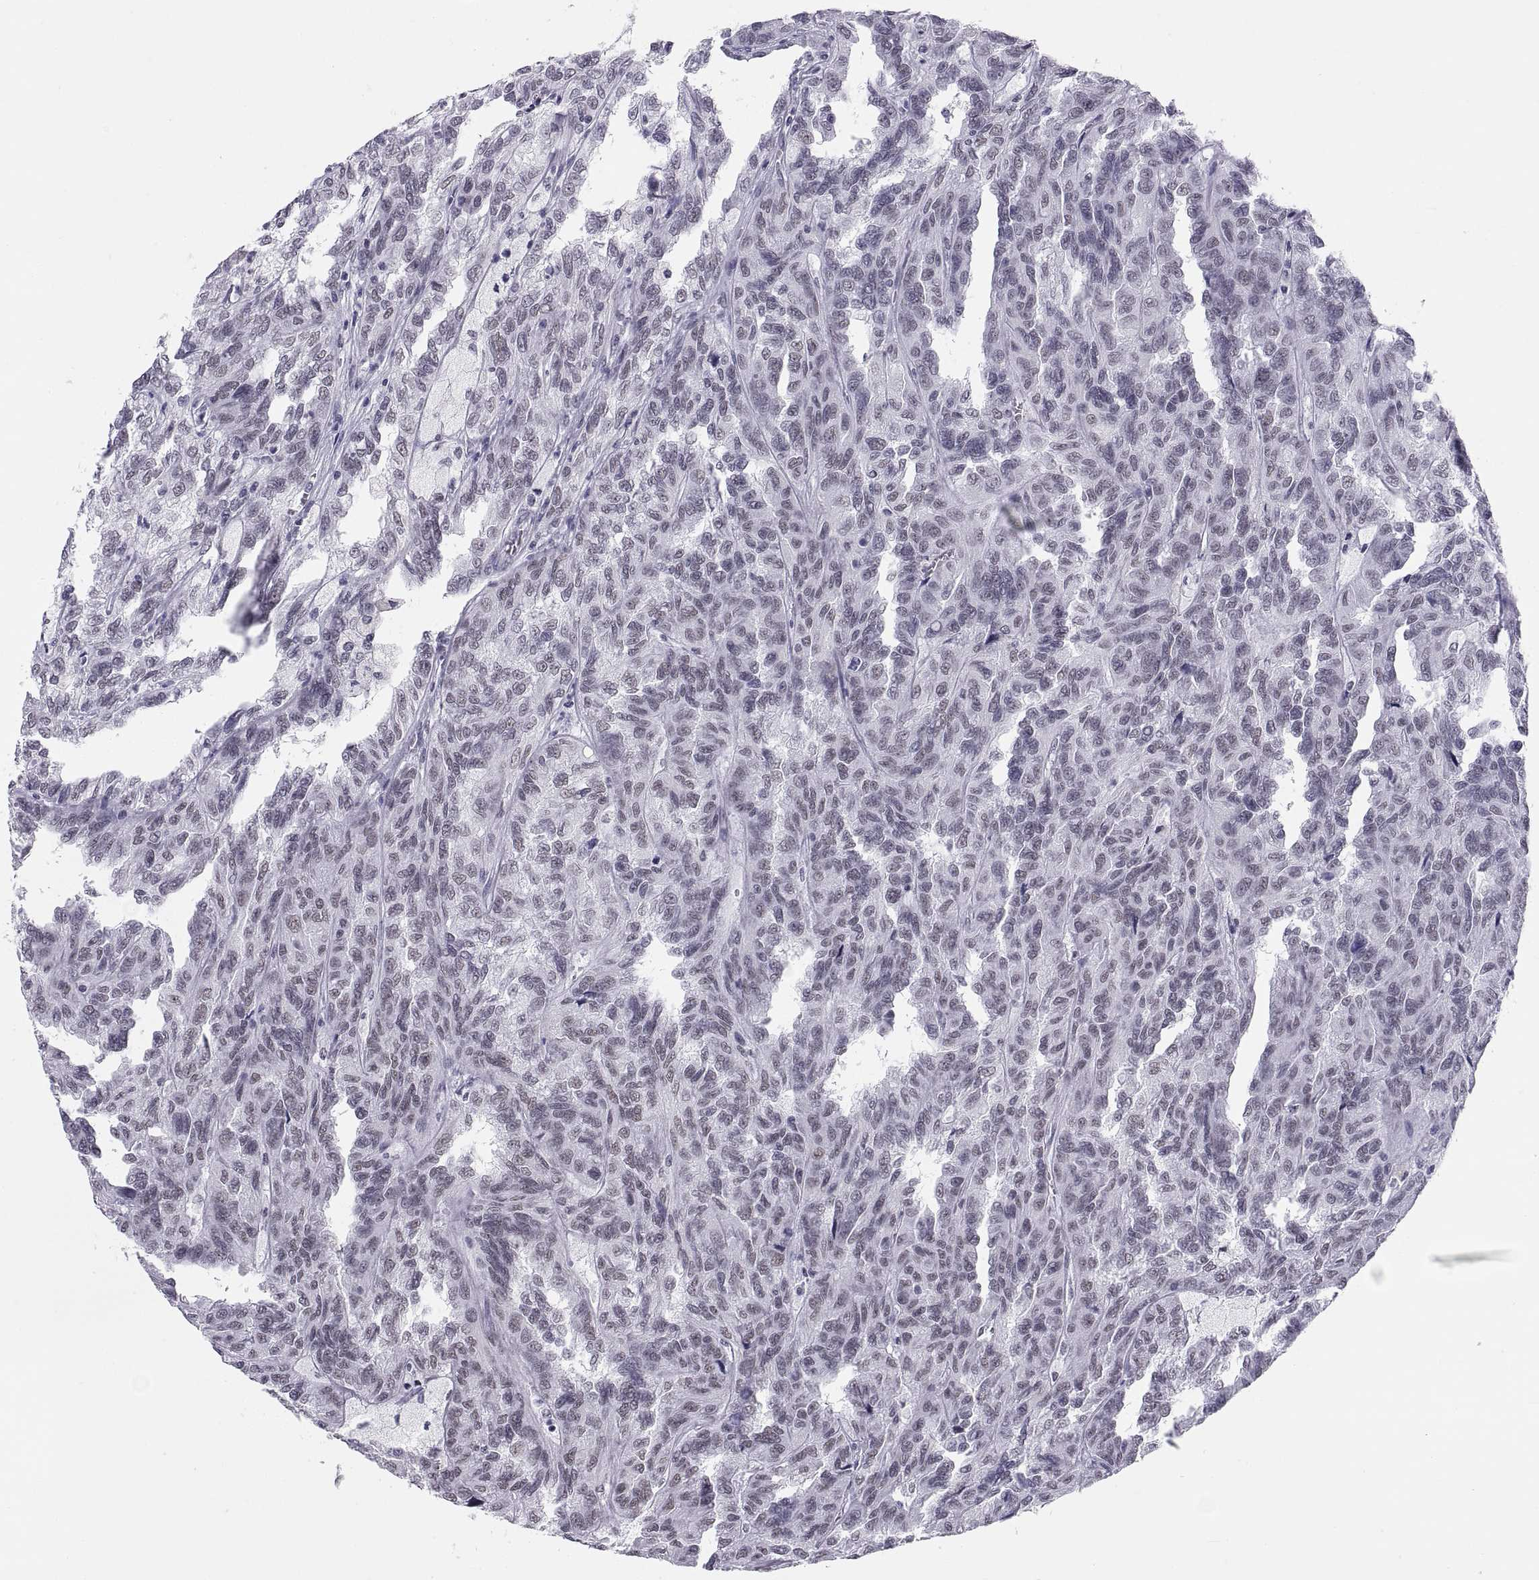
{"staining": {"intensity": "weak", "quantity": "25%-75%", "location": "nuclear"}, "tissue": "renal cancer", "cell_type": "Tumor cells", "image_type": "cancer", "snomed": [{"axis": "morphology", "description": "Adenocarcinoma, NOS"}, {"axis": "topography", "description": "Kidney"}], "caption": "Tumor cells reveal weak nuclear positivity in about 25%-75% of cells in adenocarcinoma (renal). Nuclei are stained in blue.", "gene": "NEUROD6", "patient": {"sex": "male", "age": 79}}